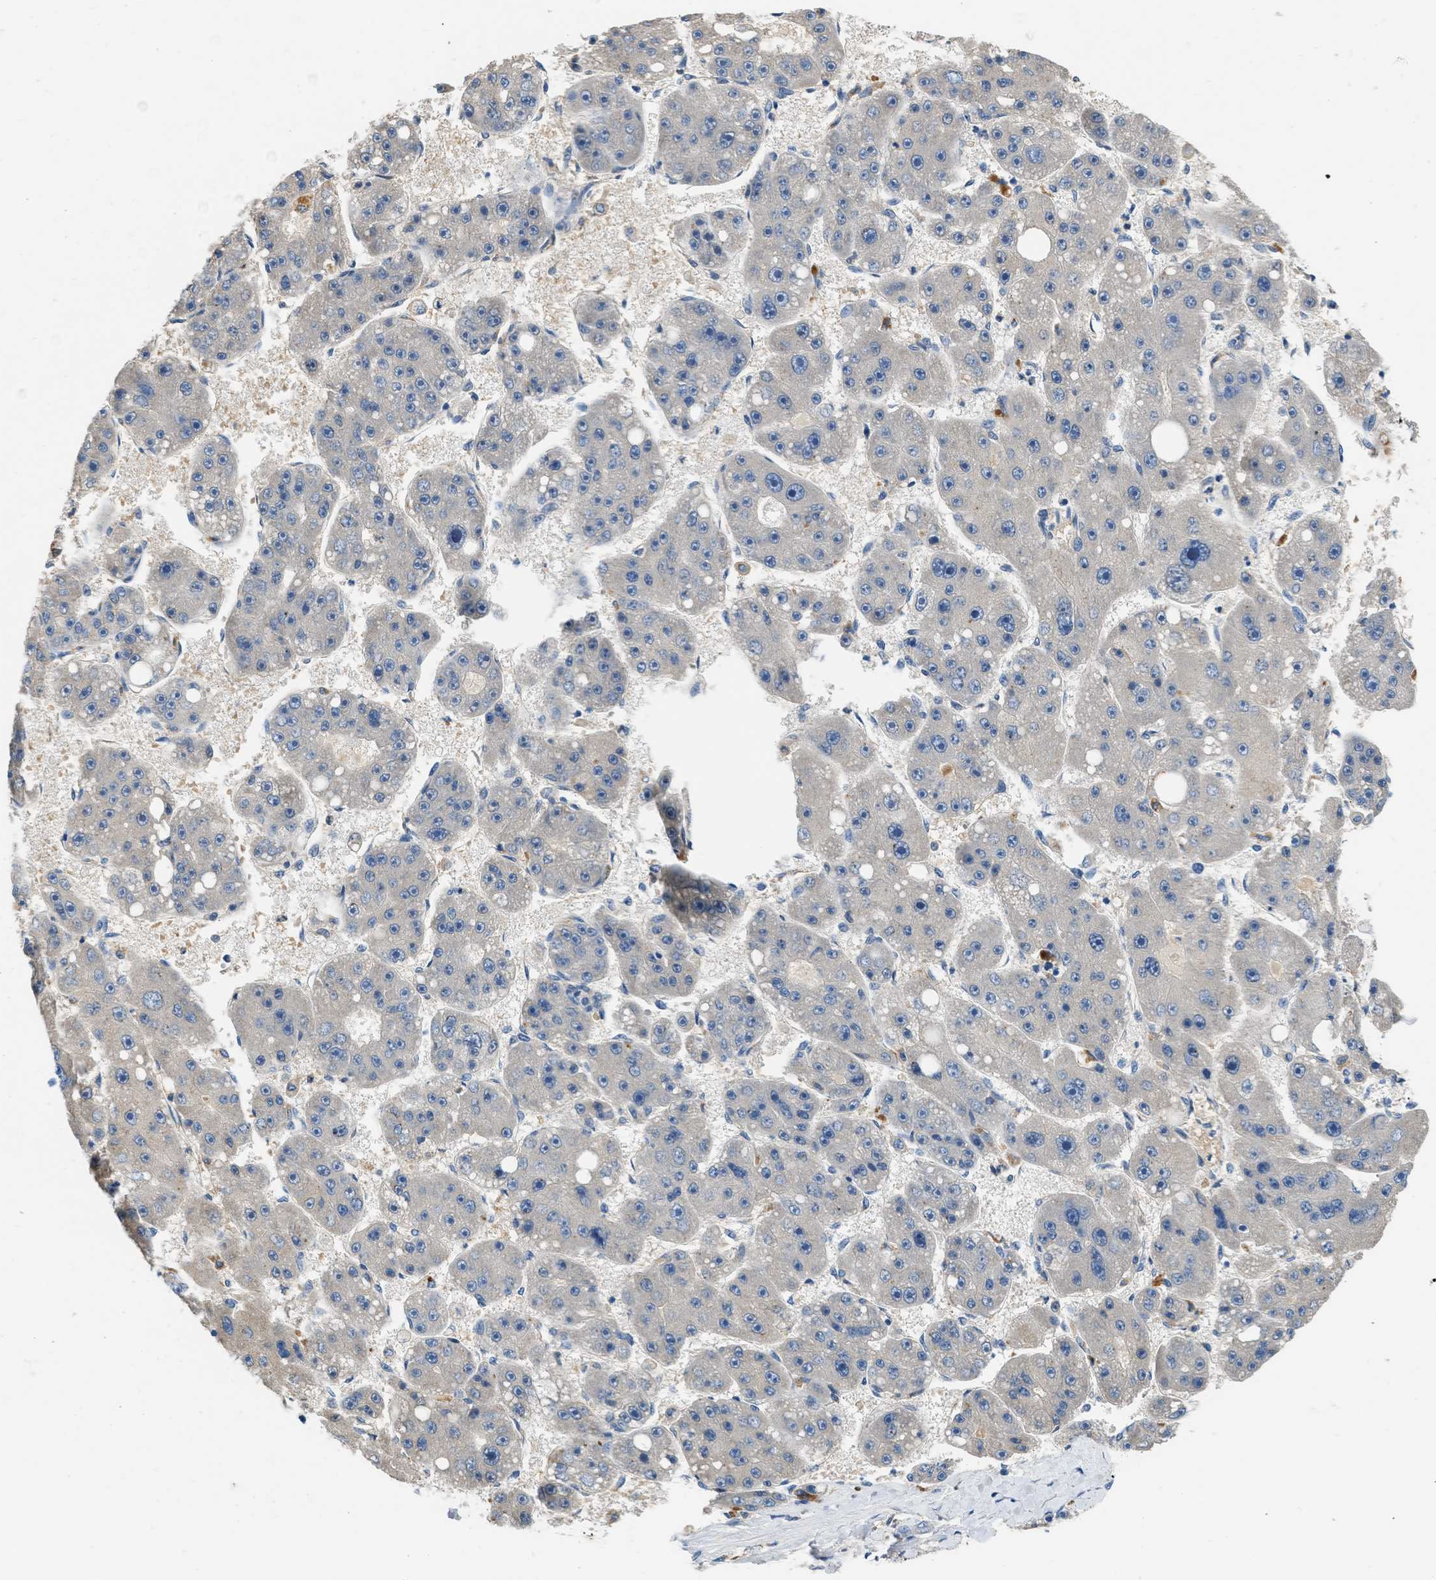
{"staining": {"intensity": "weak", "quantity": "<25%", "location": "cytoplasmic/membranous"}, "tissue": "liver cancer", "cell_type": "Tumor cells", "image_type": "cancer", "snomed": [{"axis": "morphology", "description": "Carcinoma, Hepatocellular, NOS"}, {"axis": "topography", "description": "Liver"}], "caption": "This photomicrograph is of liver cancer stained with immunohistochemistry to label a protein in brown with the nuclei are counter-stained blue. There is no positivity in tumor cells.", "gene": "RWDD2B", "patient": {"sex": "female", "age": 61}}